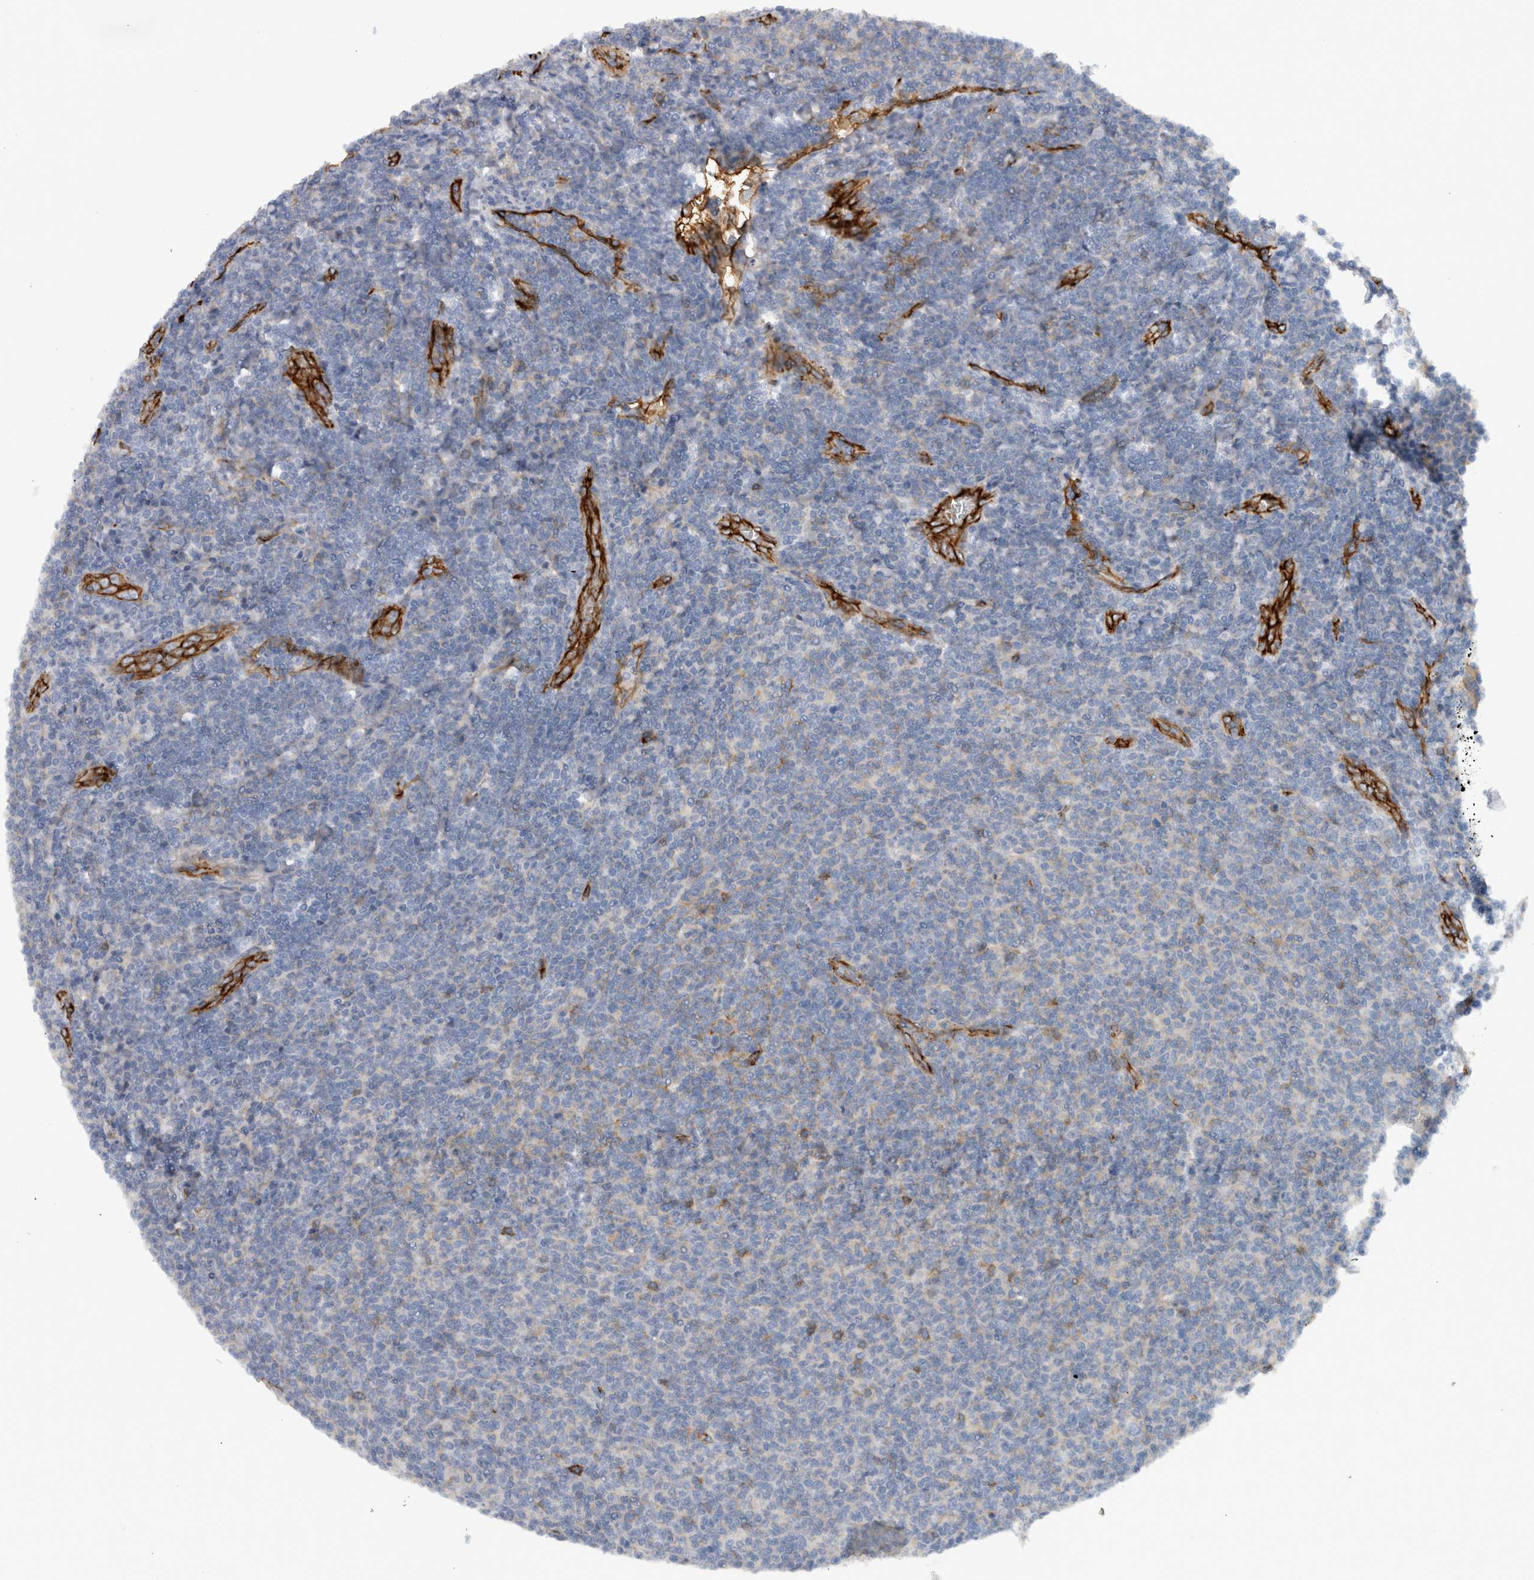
{"staining": {"intensity": "negative", "quantity": "none", "location": "none"}, "tissue": "lymphoma", "cell_type": "Tumor cells", "image_type": "cancer", "snomed": [{"axis": "morphology", "description": "Malignant lymphoma, non-Hodgkin's type, Low grade"}, {"axis": "topography", "description": "Lymph node"}], "caption": "Immunohistochemistry (IHC) micrograph of human lymphoma stained for a protein (brown), which reveals no expression in tumor cells.", "gene": "CD59", "patient": {"sex": "male", "age": 66}}